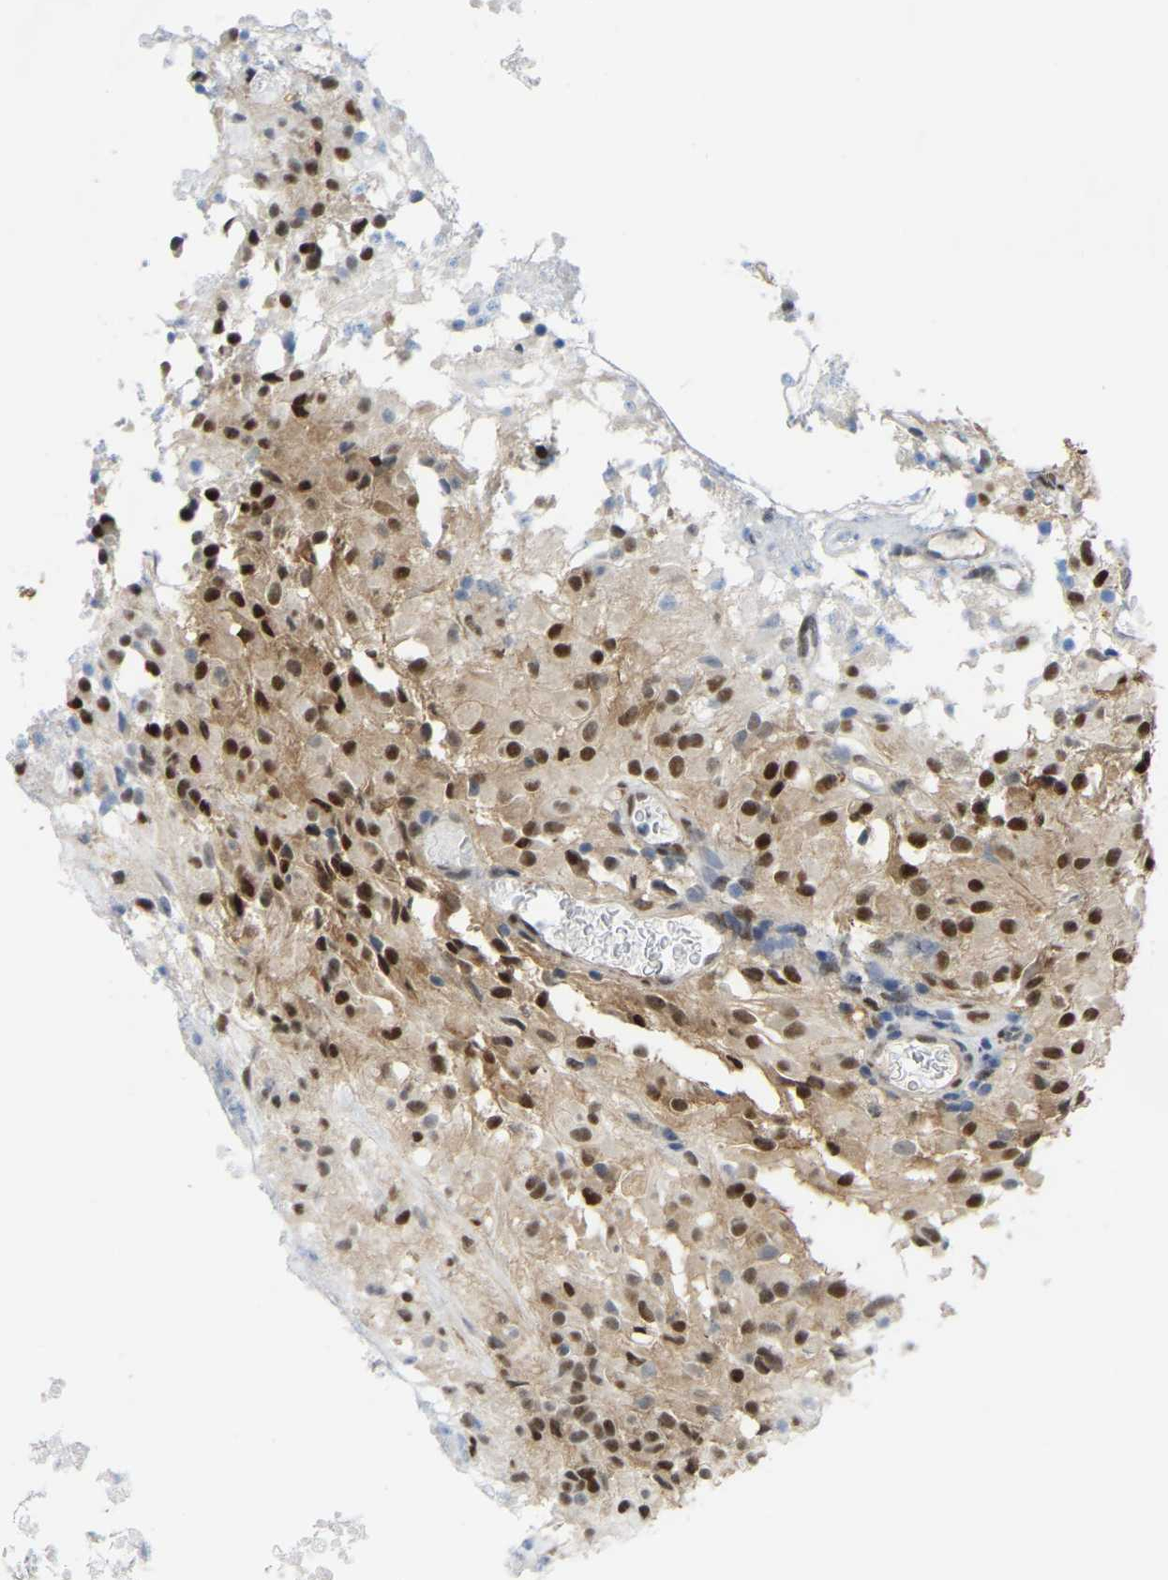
{"staining": {"intensity": "strong", "quantity": ">75%", "location": "nuclear"}, "tissue": "glioma", "cell_type": "Tumor cells", "image_type": "cancer", "snomed": [{"axis": "morphology", "description": "Glioma, malignant, High grade"}, {"axis": "topography", "description": "Brain"}], "caption": "The histopathology image exhibits staining of malignant glioma (high-grade), revealing strong nuclear protein positivity (brown color) within tumor cells.", "gene": "KLRG2", "patient": {"sex": "female", "age": 59}}